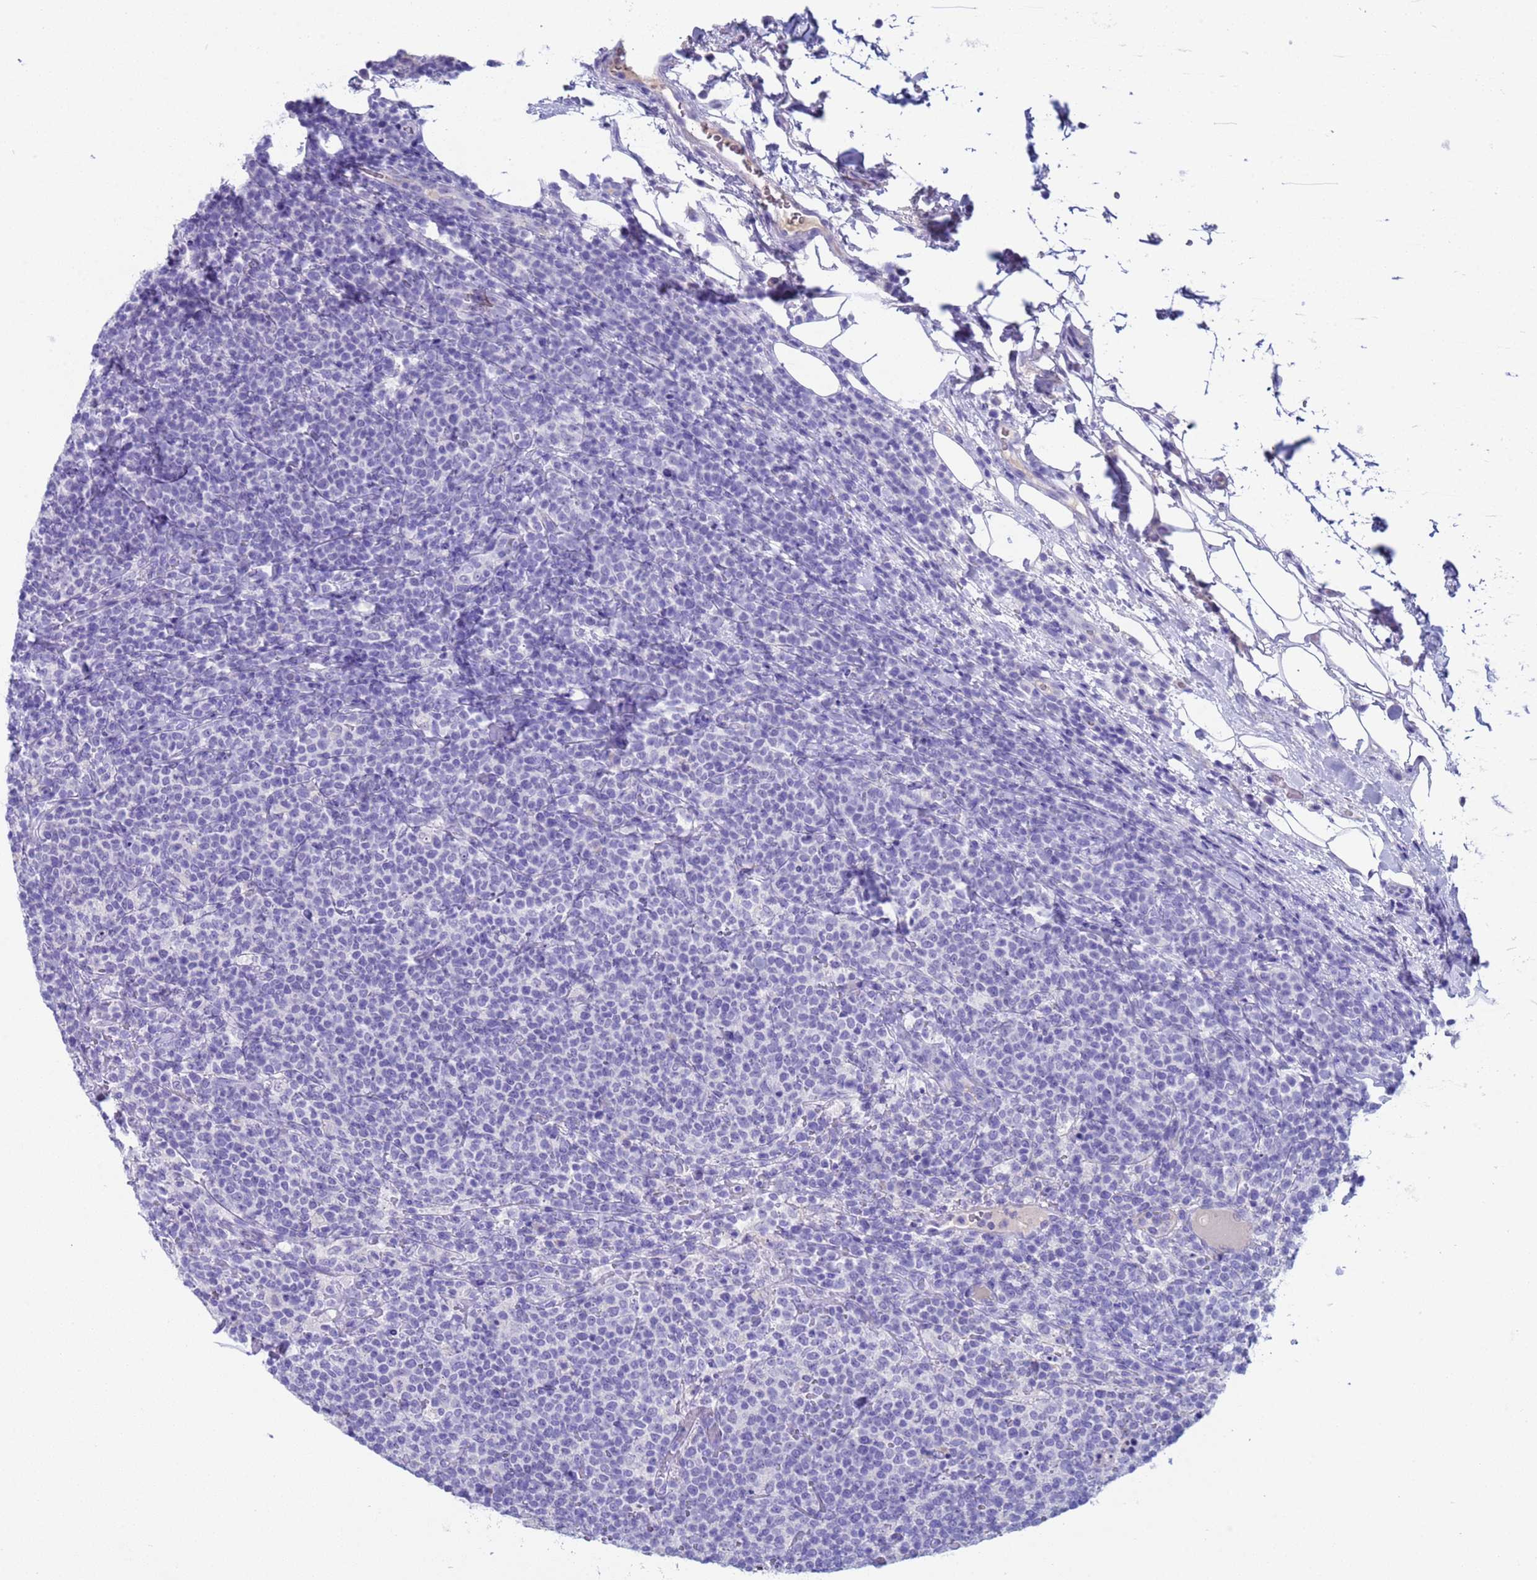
{"staining": {"intensity": "negative", "quantity": "none", "location": "none"}, "tissue": "lymphoma", "cell_type": "Tumor cells", "image_type": "cancer", "snomed": [{"axis": "morphology", "description": "Malignant lymphoma, non-Hodgkin's type, High grade"}, {"axis": "topography", "description": "Lymph node"}], "caption": "DAB (3,3'-diaminobenzidine) immunohistochemical staining of lymphoma exhibits no significant expression in tumor cells.", "gene": "CKM", "patient": {"sex": "male", "age": 61}}